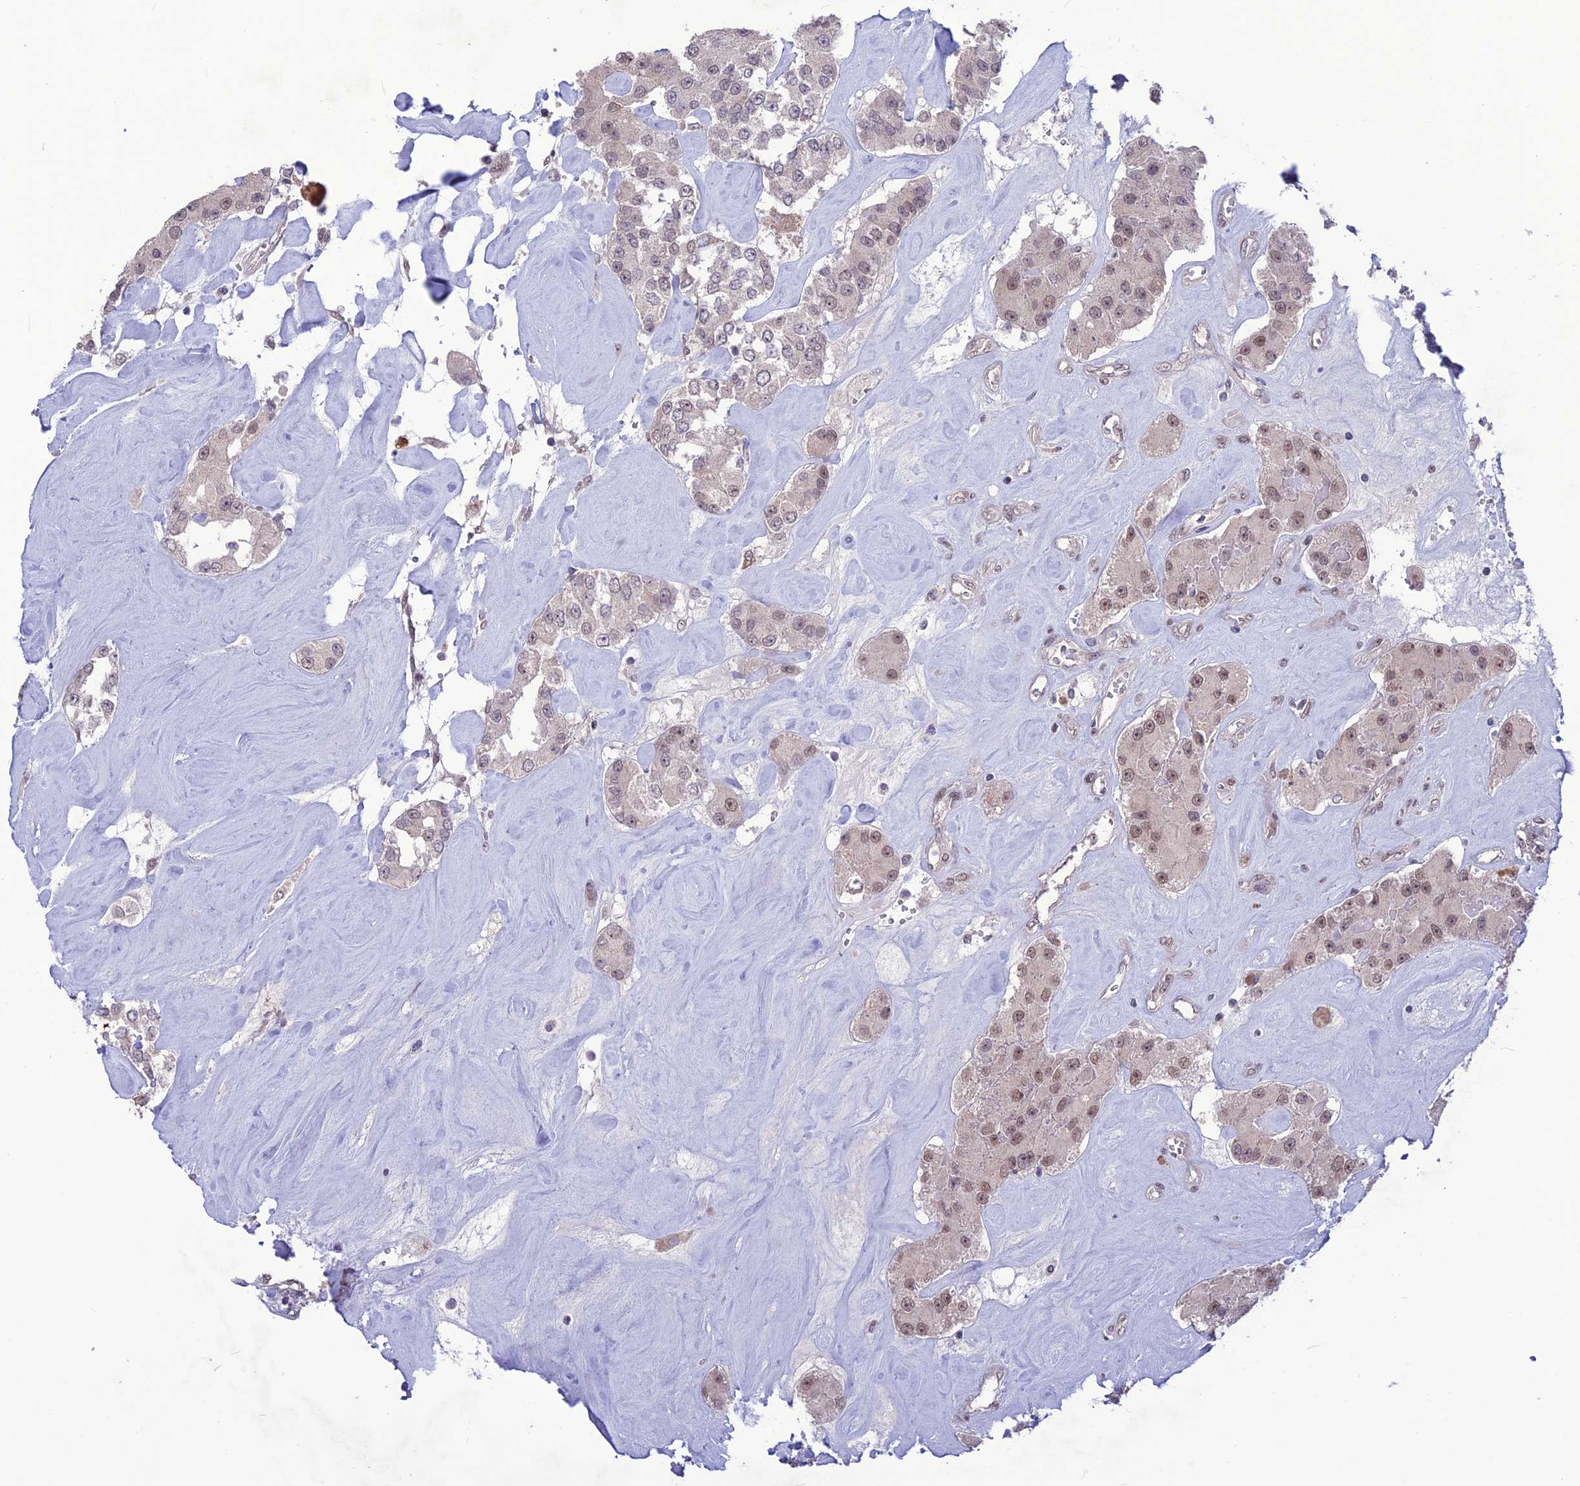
{"staining": {"intensity": "moderate", "quantity": "<25%", "location": "nuclear"}, "tissue": "carcinoid", "cell_type": "Tumor cells", "image_type": "cancer", "snomed": [{"axis": "morphology", "description": "Carcinoid, malignant, NOS"}, {"axis": "topography", "description": "Pancreas"}], "caption": "This is a micrograph of immunohistochemistry (IHC) staining of carcinoid, which shows moderate expression in the nuclear of tumor cells.", "gene": "DIS3", "patient": {"sex": "male", "age": 41}}